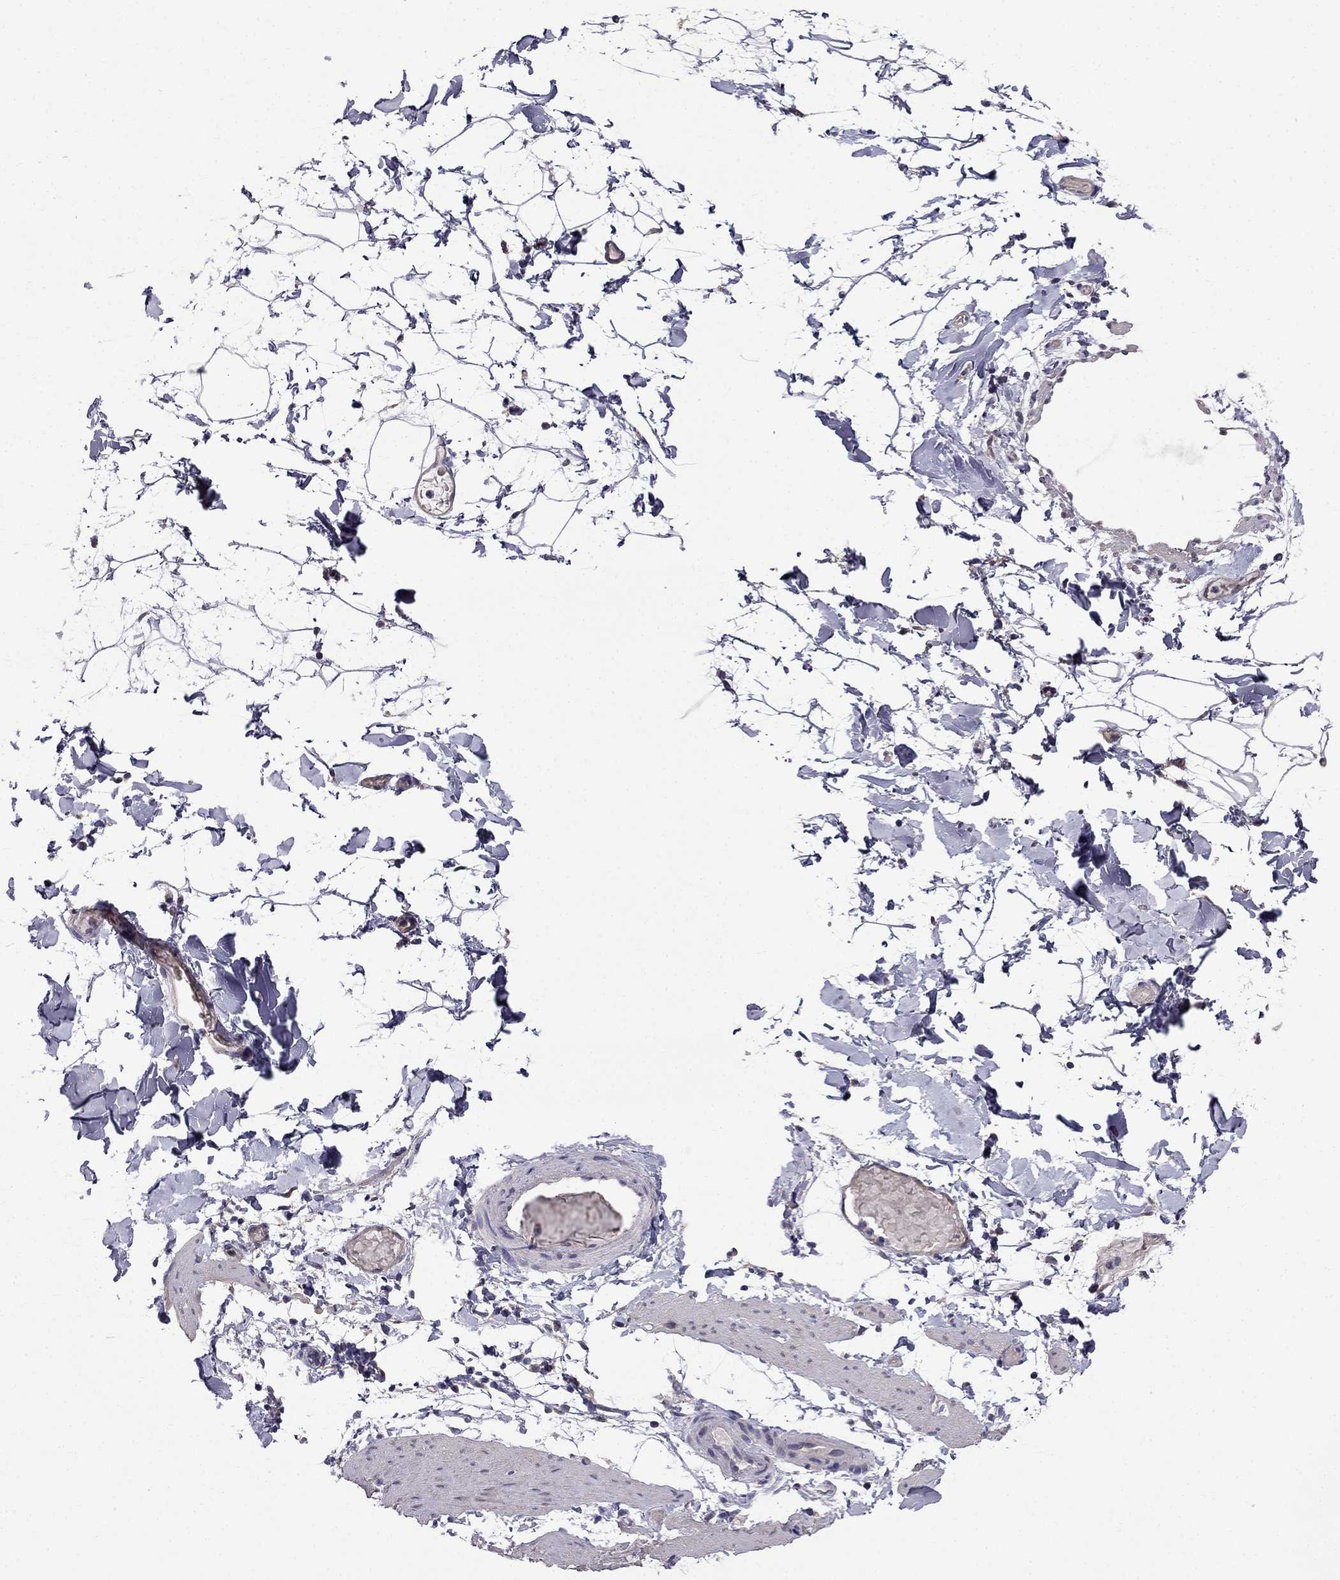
{"staining": {"intensity": "negative", "quantity": "none", "location": "none"}, "tissue": "adipose tissue", "cell_type": "Adipocytes", "image_type": "normal", "snomed": [{"axis": "morphology", "description": "Normal tissue, NOS"}, {"axis": "topography", "description": "Gallbladder"}, {"axis": "topography", "description": "Peripheral nerve tissue"}], "caption": "Human adipose tissue stained for a protein using immunohistochemistry (IHC) exhibits no expression in adipocytes.", "gene": "SCNN1D", "patient": {"sex": "female", "age": 45}}